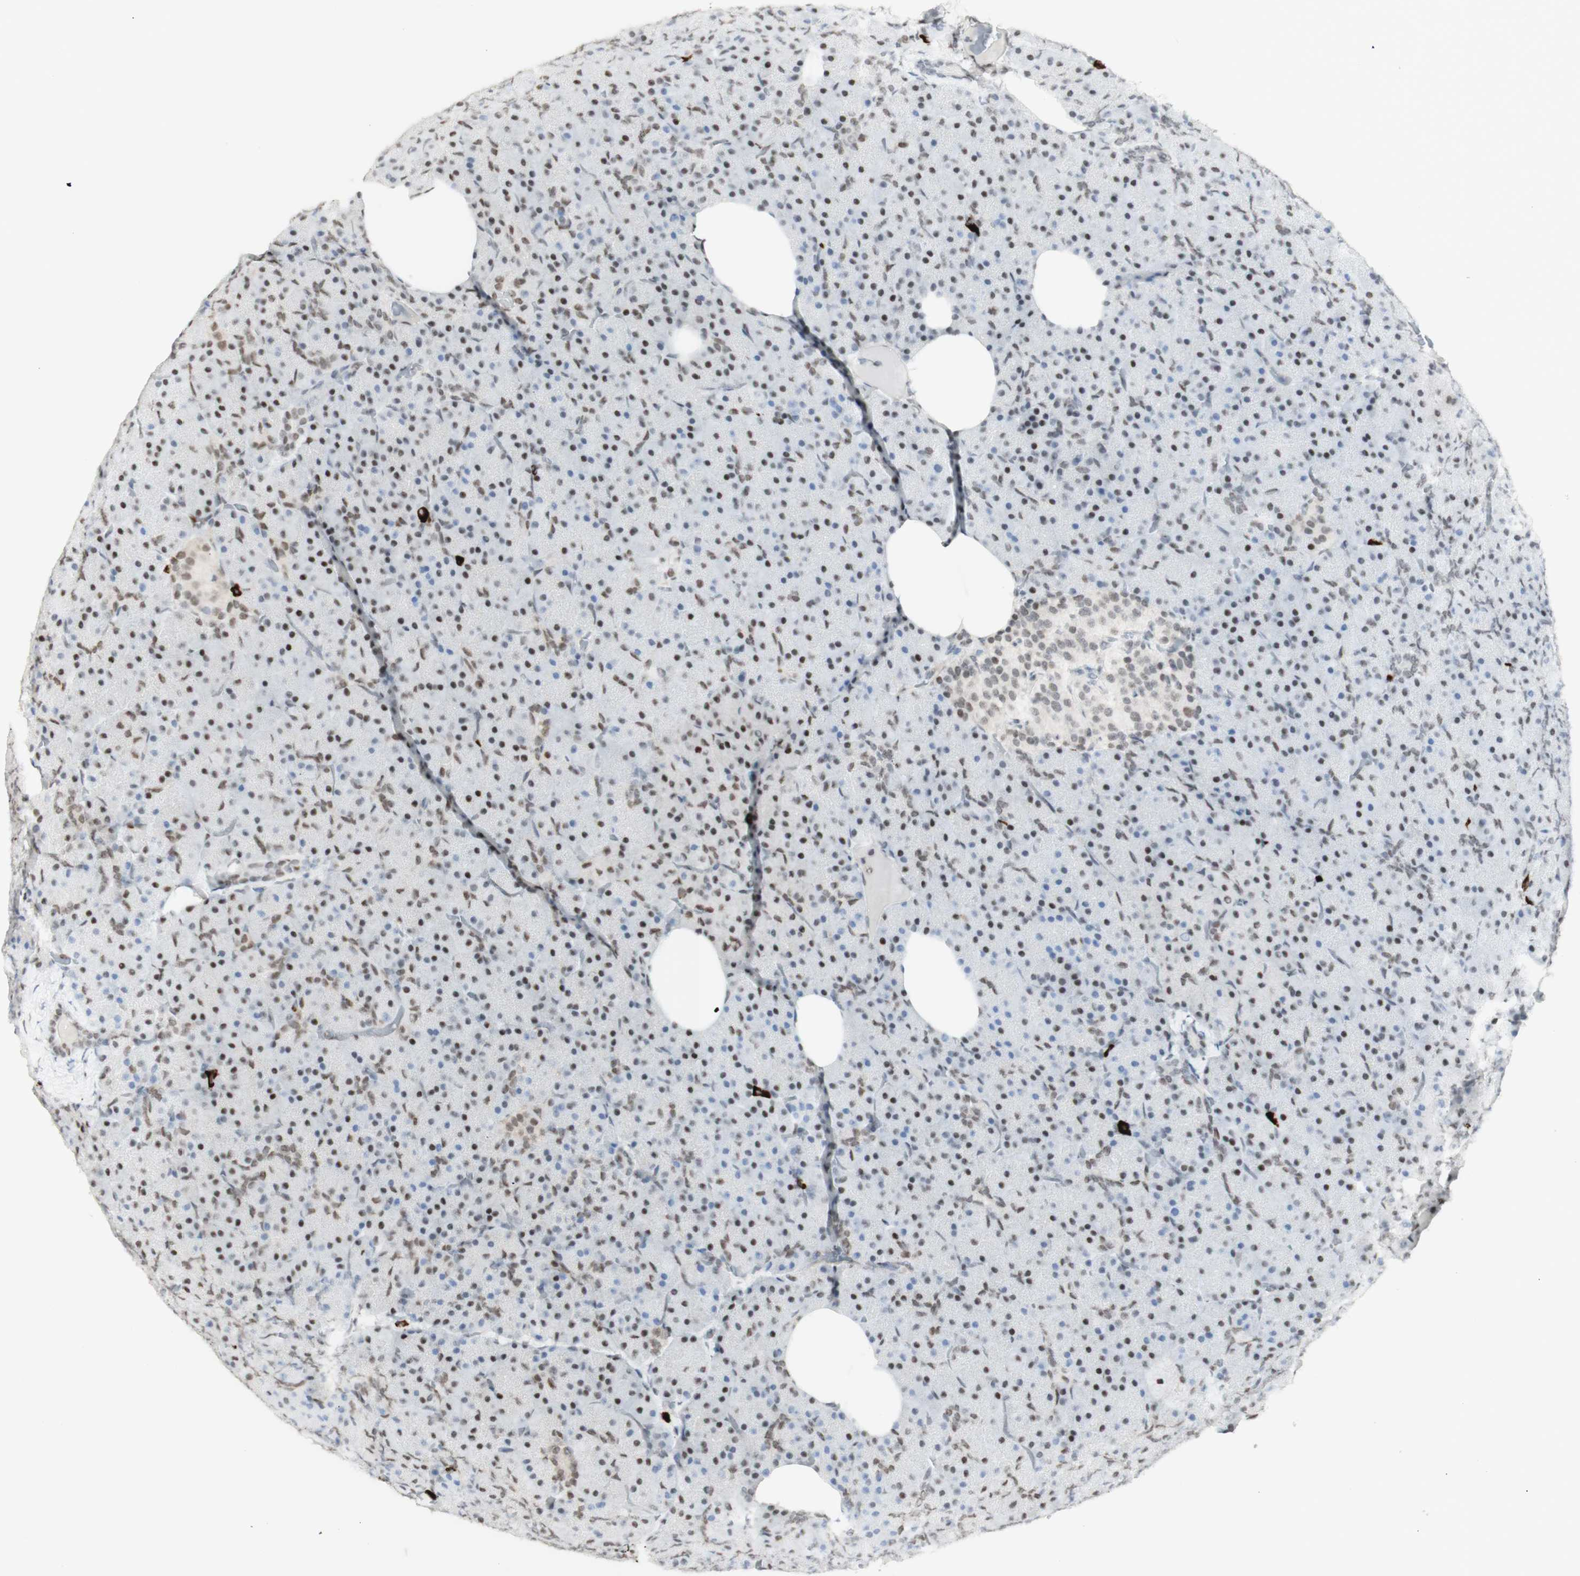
{"staining": {"intensity": "weak", "quantity": "25%-75%", "location": "nuclear"}, "tissue": "pancreas", "cell_type": "Exocrine glandular cells", "image_type": "normal", "snomed": [{"axis": "morphology", "description": "Normal tissue, NOS"}, {"axis": "topography", "description": "Pancreas"}], "caption": "A high-resolution micrograph shows immunohistochemistry staining of benign pancreas, which displays weak nuclear staining in approximately 25%-75% of exocrine glandular cells. (DAB = brown stain, brightfield microscopy at high magnification).", "gene": "ZMYM6", "patient": {"sex": "female", "age": 35}}